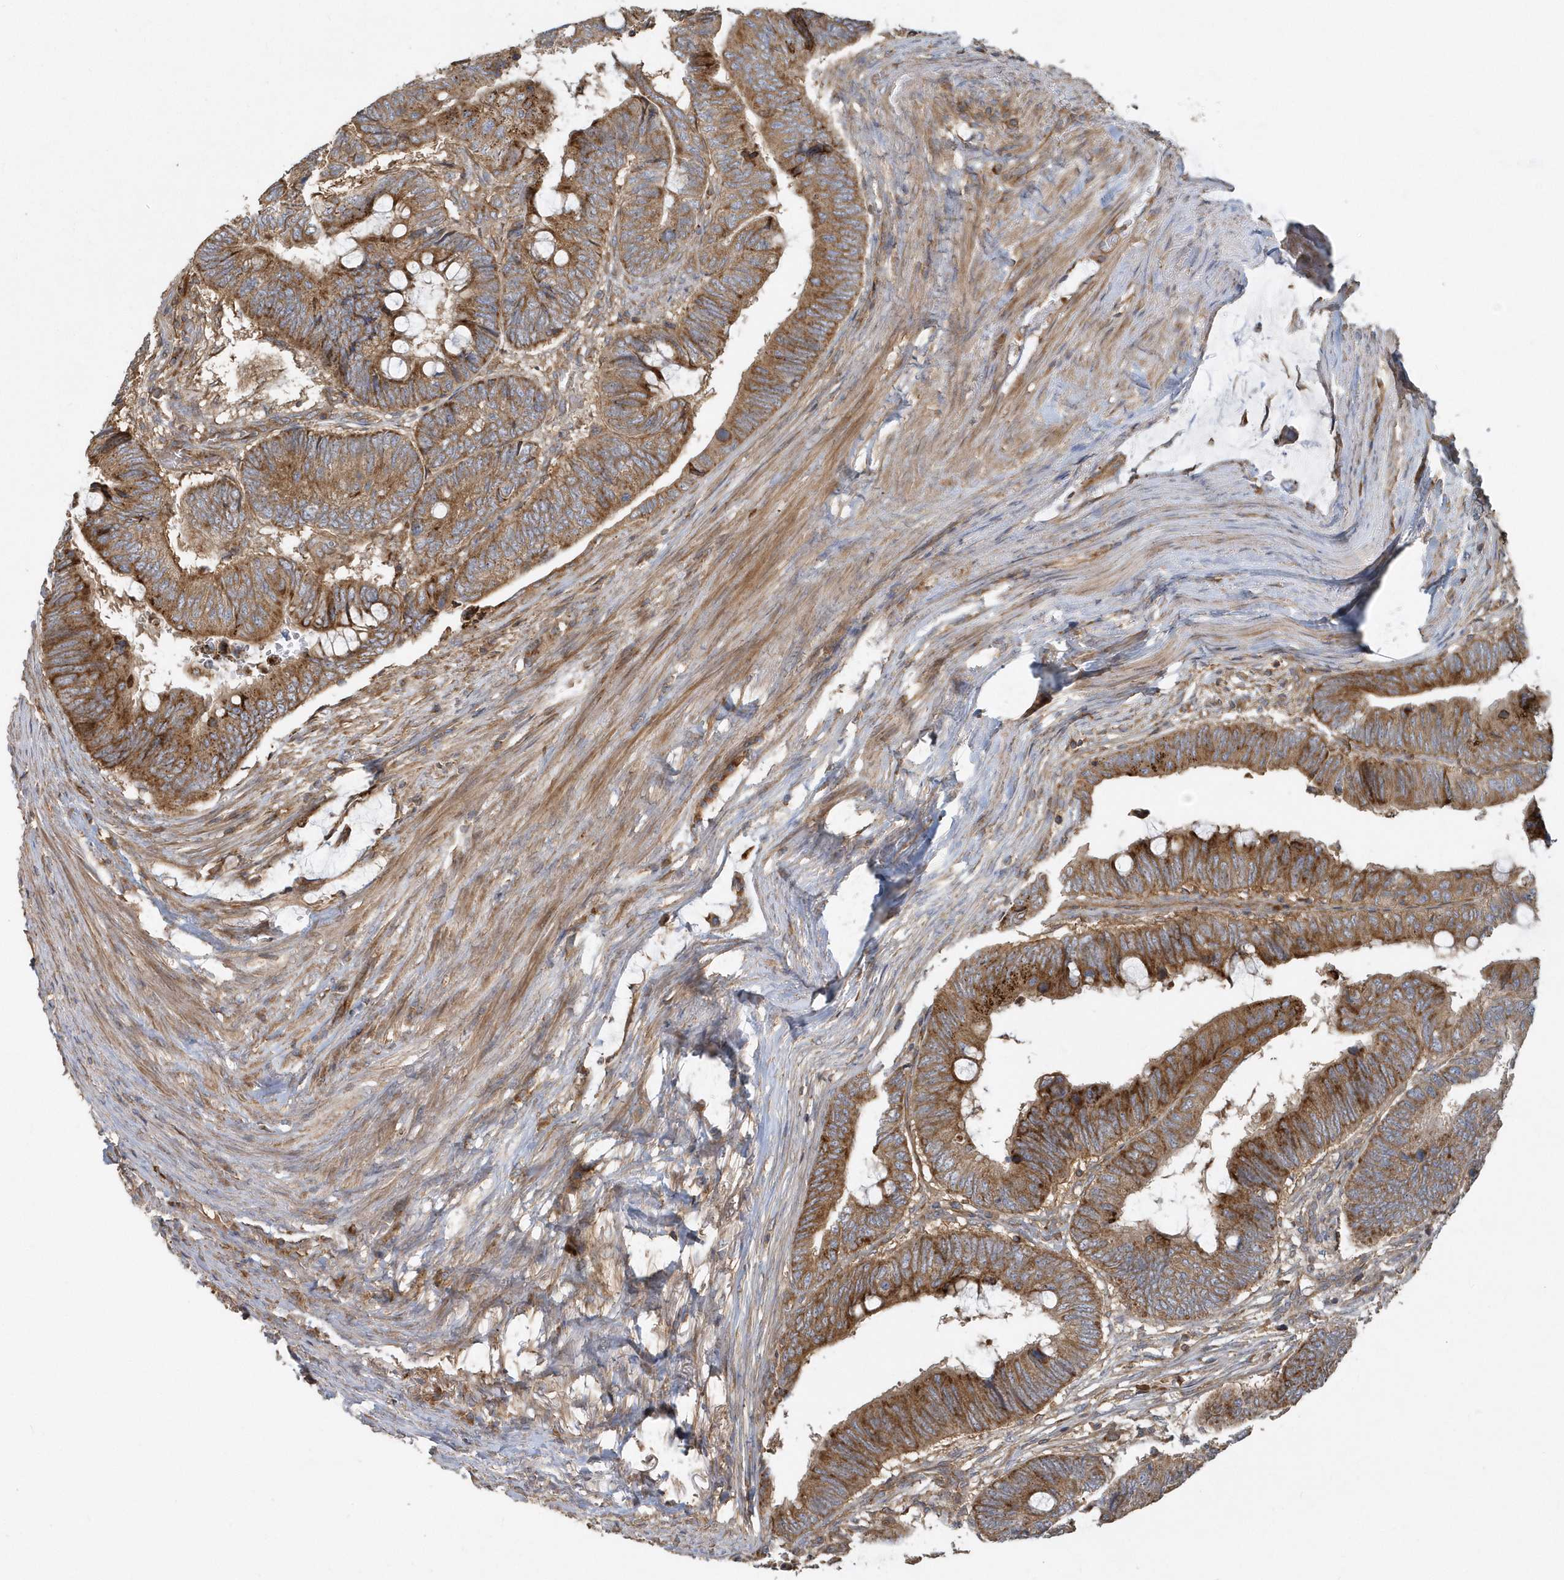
{"staining": {"intensity": "strong", "quantity": ">75%", "location": "cytoplasmic/membranous"}, "tissue": "colorectal cancer", "cell_type": "Tumor cells", "image_type": "cancer", "snomed": [{"axis": "morphology", "description": "Normal tissue, NOS"}, {"axis": "morphology", "description": "Adenocarcinoma, NOS"}, {"axis": "topography", "description": "Rectum"}, {"axis": "topography", "description": "Peripheral nerve tissue"}], "caption": "Strong cytoplasmic/membranous protein positivity is seen in about >75% of tumor cells in colorectal adenocarcinoma.", "gene": "TRAIP", "patient": {"sex": "male", "age": 92}}